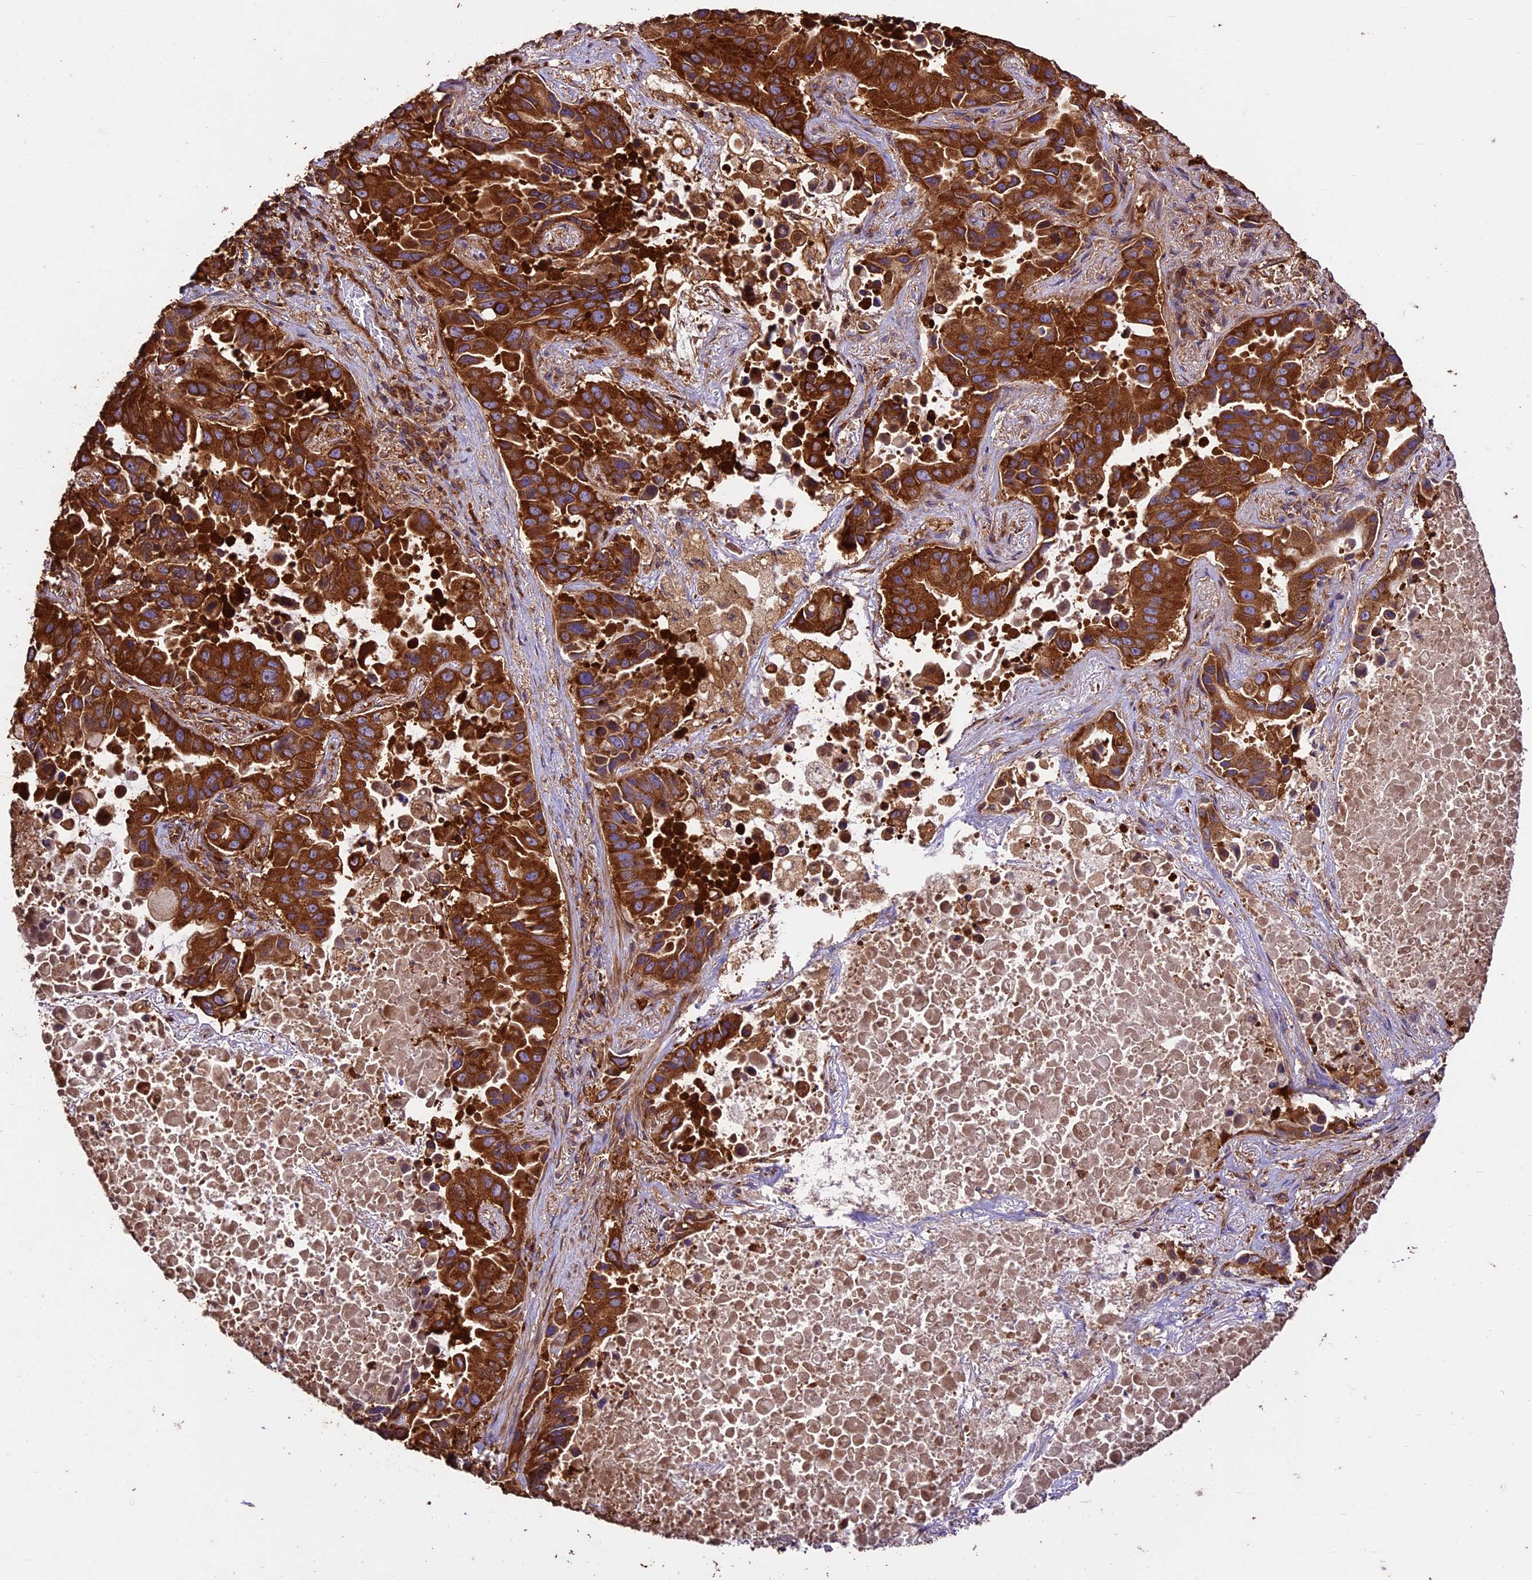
{"staining": {"intensity": "strong", "quantity": ">75%", "location": "cytoplasmic/membranous"}, "tissue": "lung cancer", "cell_type": "Tumor cells", "image_type": "cancer", "snomed": [{"axis": "morphology", "description": "Adenocarcinoma, NOS"}, {"axis": "topography", "description": "Lung"}], "caption": "Strong cytoplasmic/membranous protein expression is identified in about >75% of tumor cells in lung cancer. (Brightfield microscopy of DAB IHC at high magnification).", "gene": "KARS1", "patient": {"sex": "male", "age": 64}}